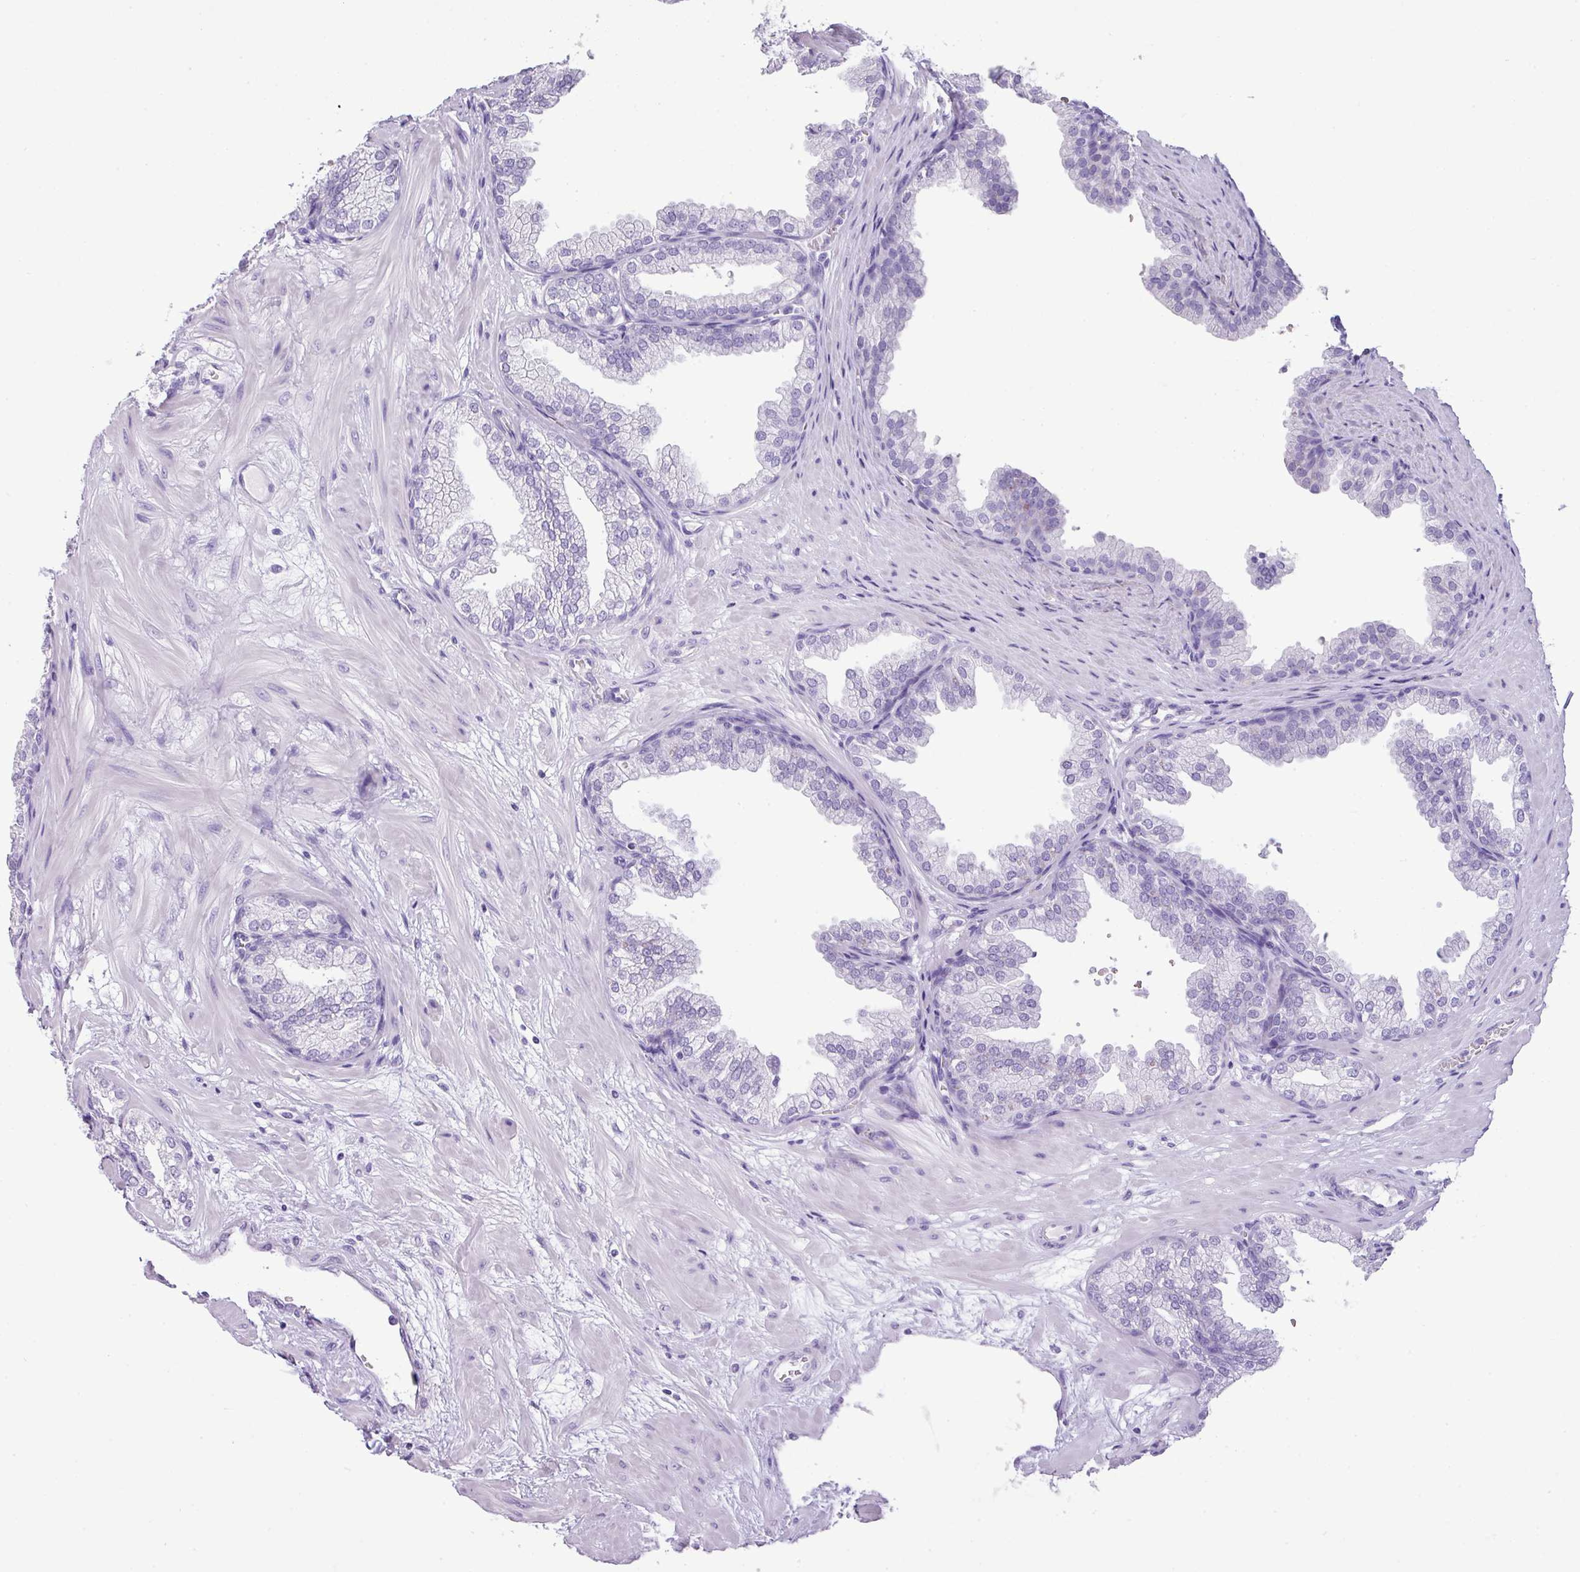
{"staining": {"intensity": "negative", "quantity": "none", "location": "none"}, "tissue": "prostate", "cell_type": "Glandular cells", "image_type": "normal", "snomed": [{"axis": "morphology", "description": "Normal tissue, NOS"}, {"axis": "topography", "description": "Prostate"}], "caption": "A micrograph of prostate stained for a protein demonstrates no brown staining in glandular cells. (DAB (3,3'-diaminobenzidine) immunohistochemistry (IHC) visualized using brightfield microscopy, high magnification).", "gene": "TNP1", "patient": {"sex": "male", "age": 37}}